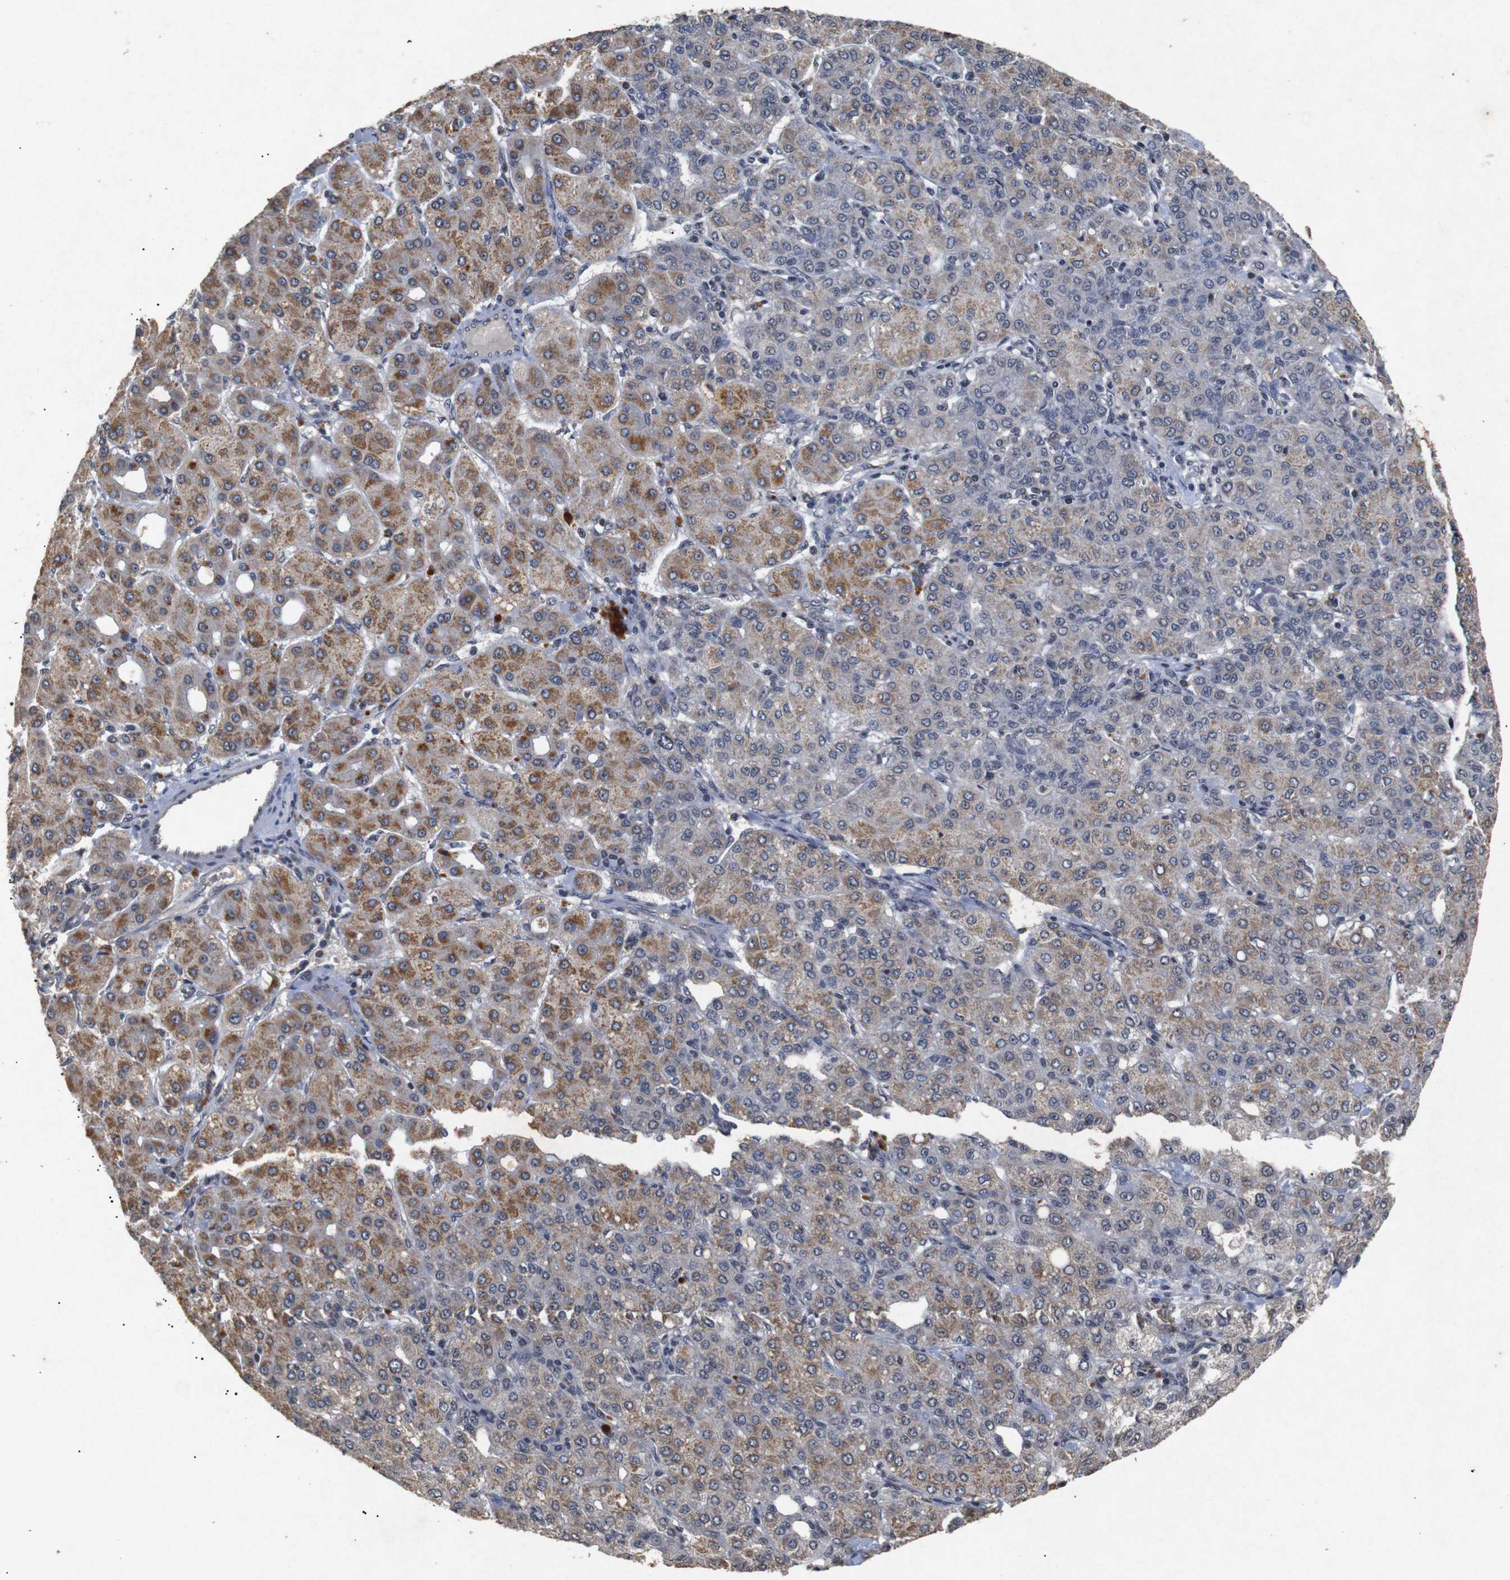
{"staining": {"intensity": "moderate", "quantity": "25%-75%", "location": "cytoplasmic/membranous"}, "tissue": "liver cancer", "cell_type": "Tumor cells", "image_type": "cancer", "snomed": [{"axis": "morphology", "description": "Carcinoma, Hepatocellular, NOS"}, {"axis": "topography", "description": "Liver"}], "caption": "Tumor cells reveal medium levels of moderate cytoplasmic/membranous expression in approximately 25%-75% of cells in human liver hepatocellular carcinoma.", "gene": "PARN", "patient": {"sex": "male", "age": 65}}